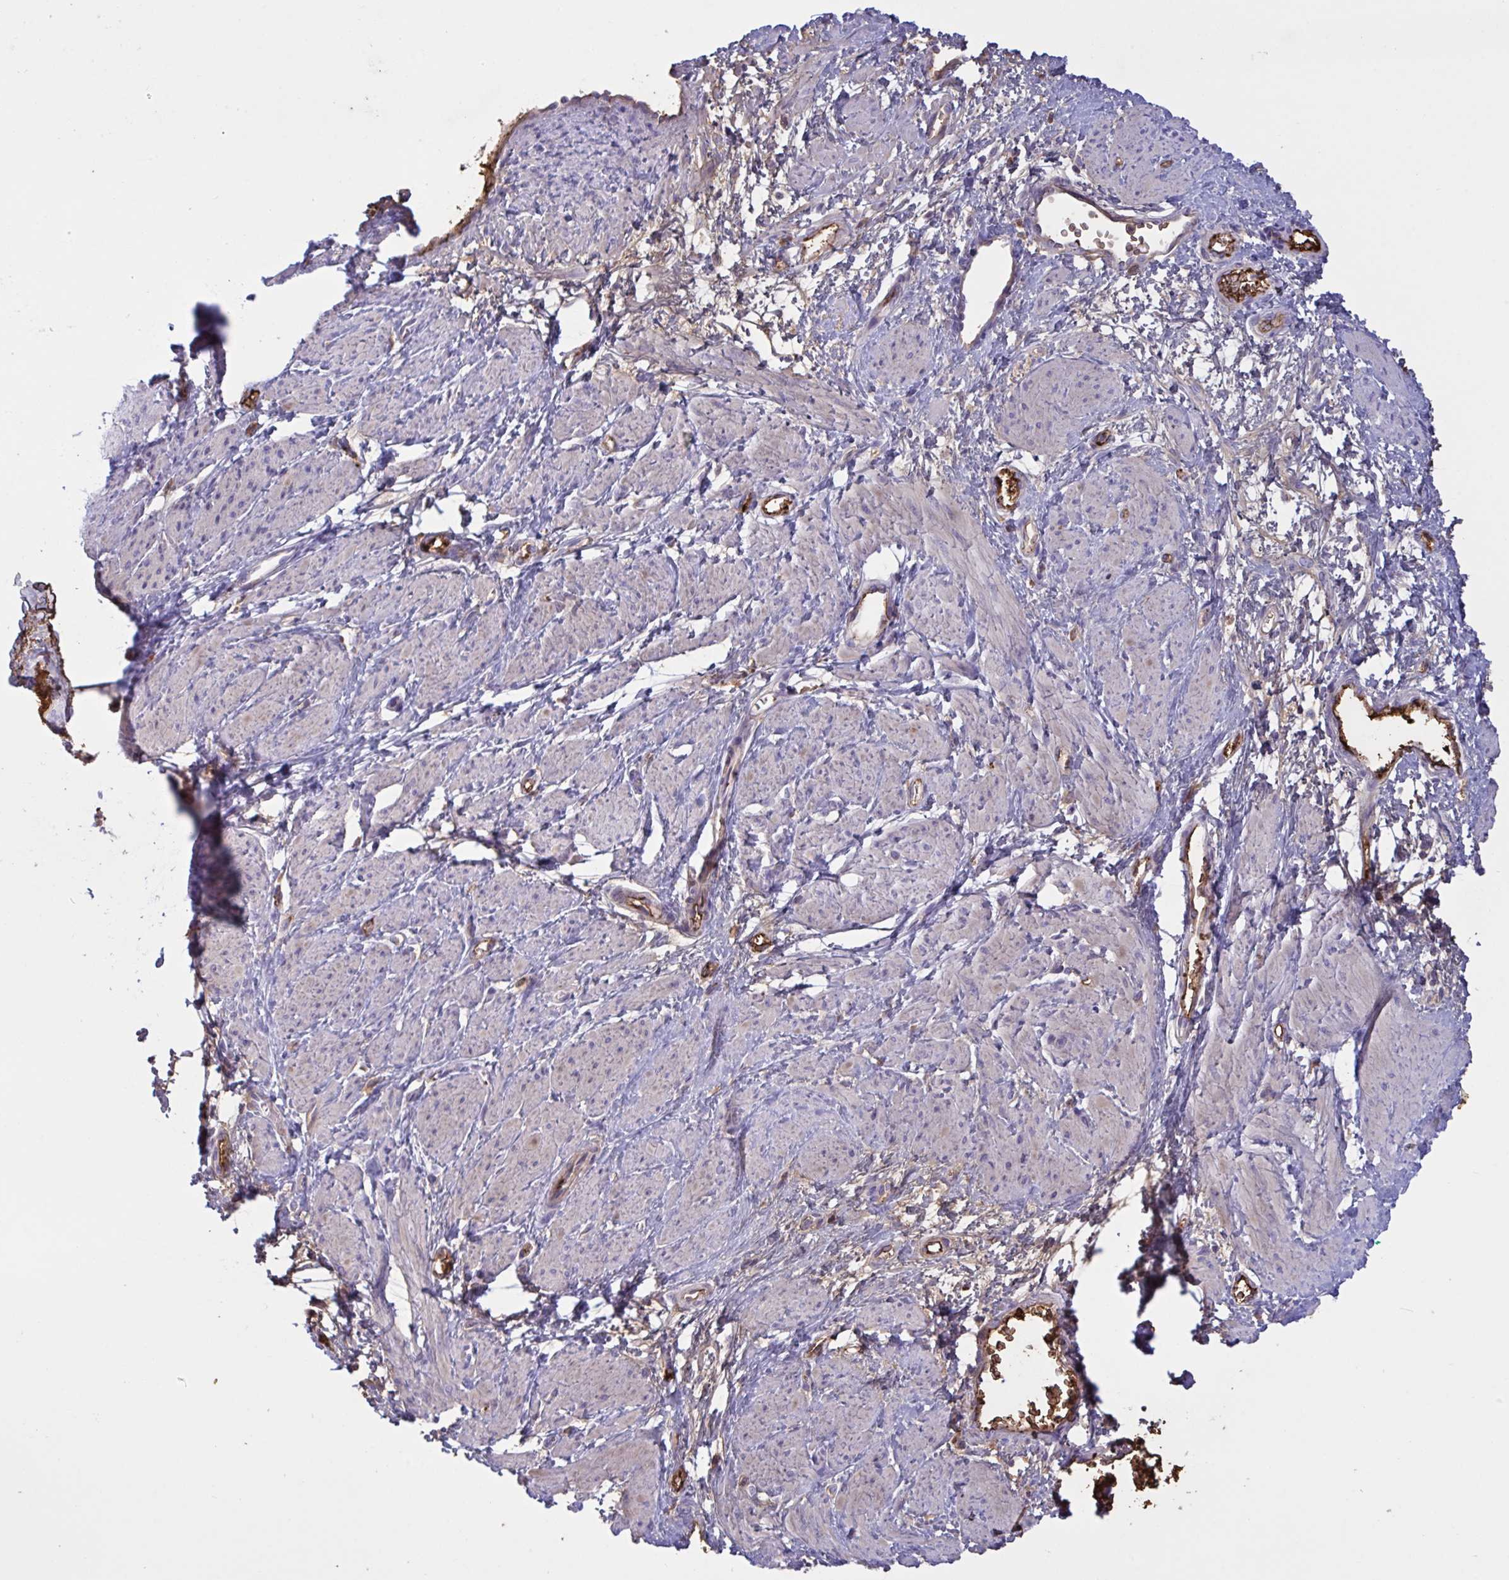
{"staining": {"intensity": "negative", "quantity": "none", "location": "none"}, "tissue": "smooth muscle", "cell_type": "Smooth muscle cells", "image_type": "normal", "snomed": [{"axis": "morphology", "description": "Normal tissue, NOS"}, {"axis": "topography", "description": "Smooth muscle"}, {"axis": "topography", "description": "Uterus"}], "caption": "An image of smooth muscle stained for a protein demonstrates no brown staining in smooth muscle cells. (IHC, brightfield microscopy, high magnification).", "gene": "IL1R1", "patient": {"sex": "female", "age": 39}}